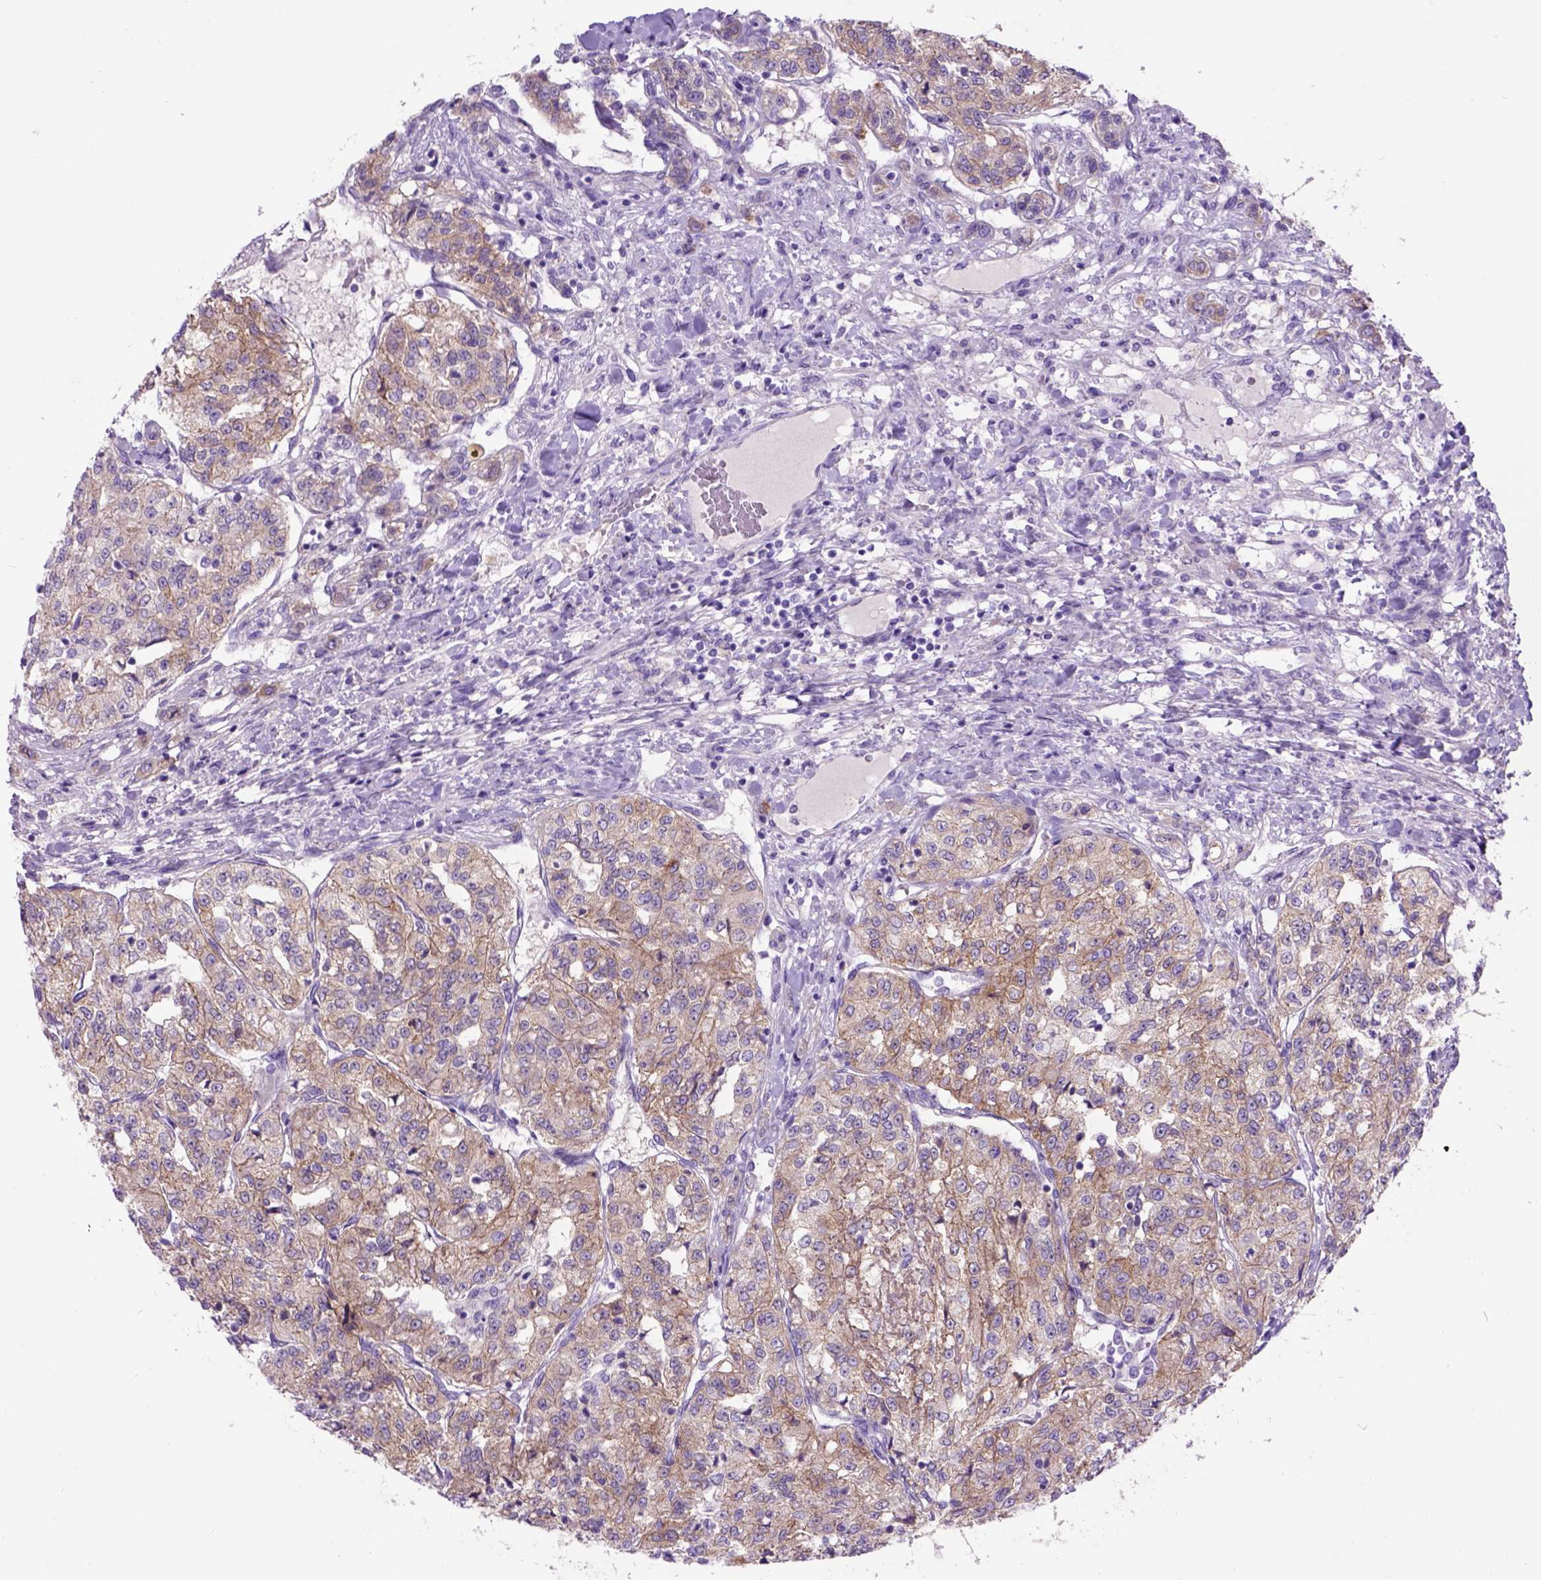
{"staining": {"intensity": "weak", "quantity": ">75%", "location": "cytoplasmic/membranous"}, "tissue": "renal cancer", "cell_type": "Tumor cells", "image_type": "cancer", "snomed": [{"axis": "morphology", "description": "Adenocarcinoma, NOS"}, {"axis": "topography", "description": "Kidney"}], "caption": "An immunohistochemistry image of neoplastic tissue is shown. Protein staining in brown highlights weak cytoplasmic/membranous positivity in renal cancer (adenocarcinoma) within tumor cells. The staining was performed using DAB (3,3'-diaminobenzidine), with brown indicating positive protein expression. Nuclei are stained blue with hematoxylin.", "gene": "EGFR", "patient": {"sex": "female", "age": 63}}